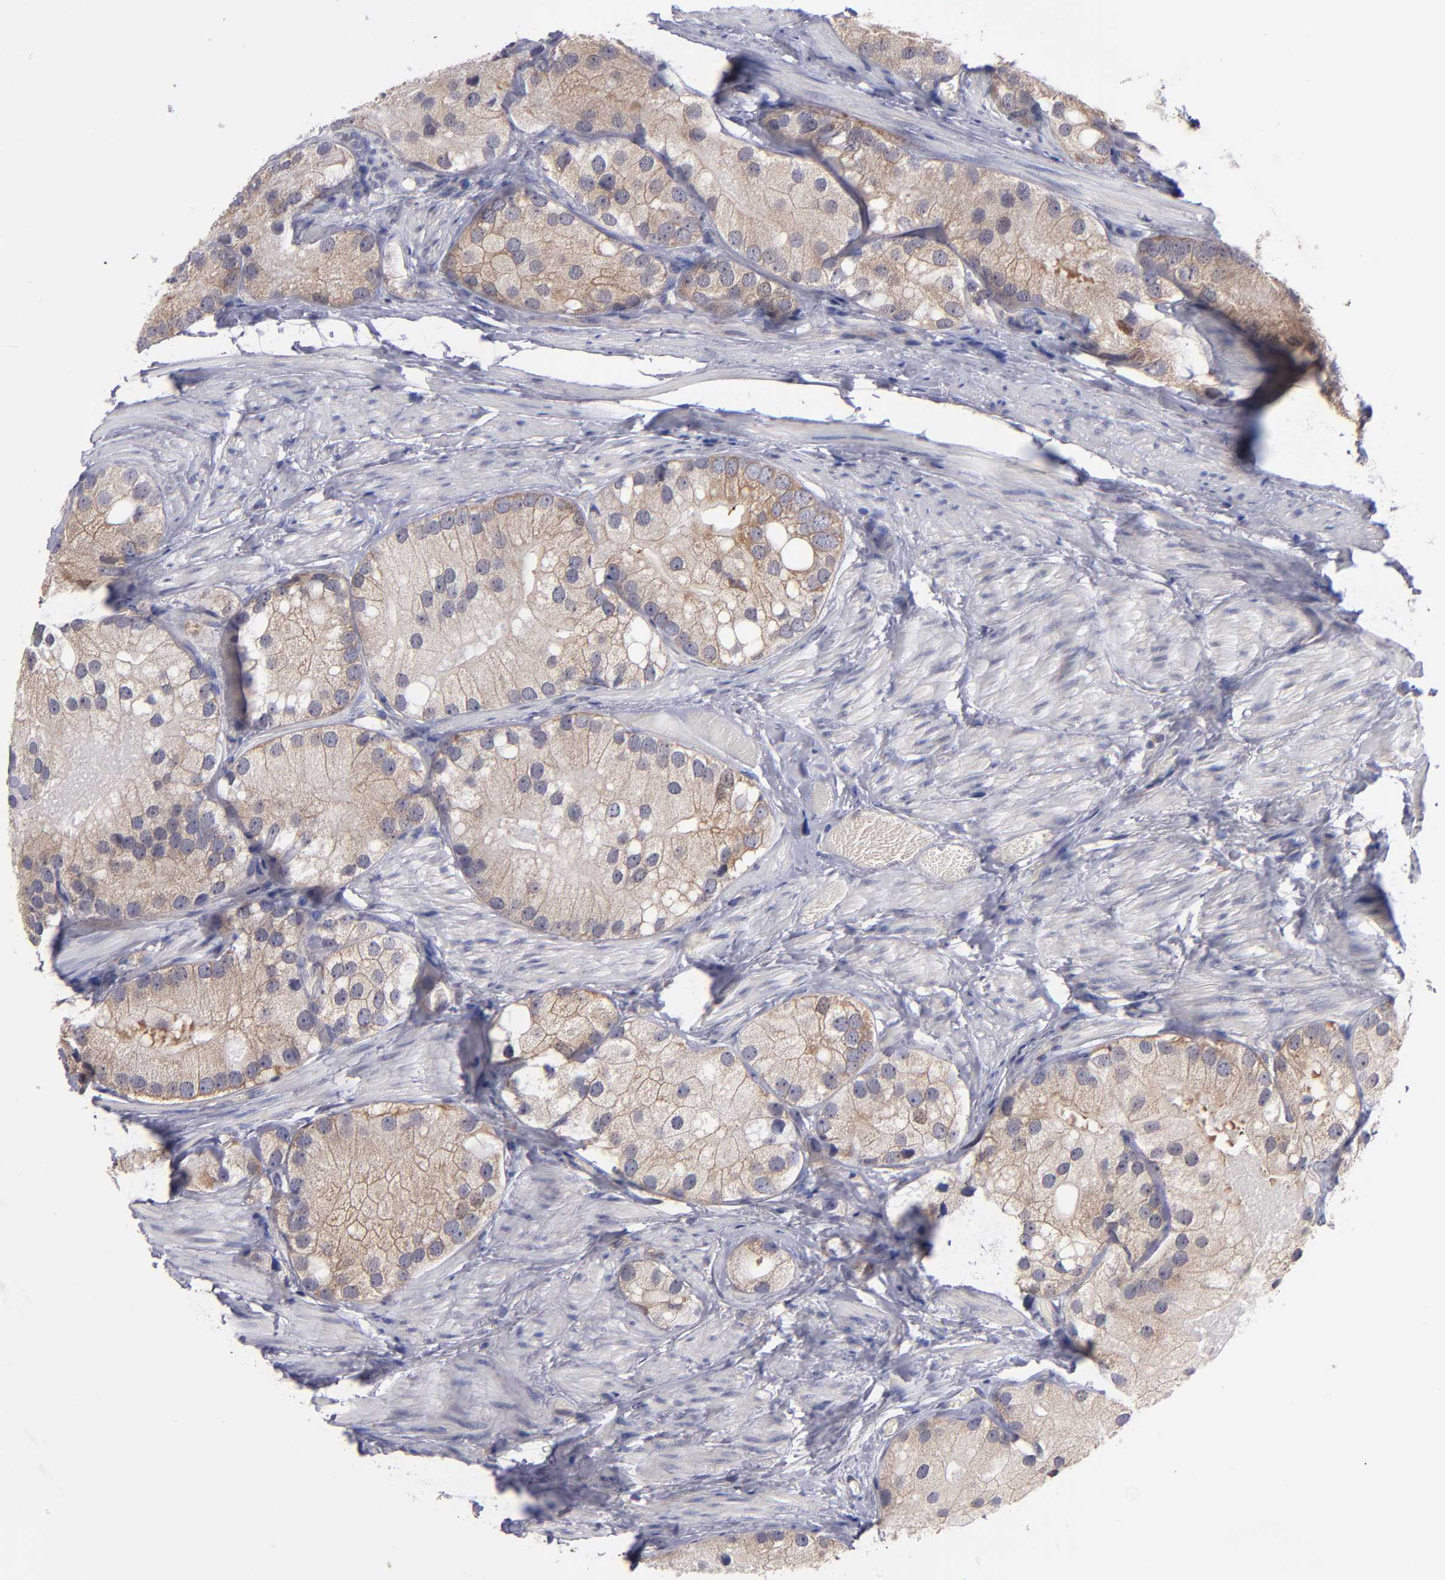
{"staining": {"intensity": "weak", "quantity": ">75%", "location": "cytoplasmic/membranous"}, "tissue": "prostate cancer", "cell_type": "Tumor cells", "image_type": "cancer", "snomed": [{"axis": "morphology", "description": "Adenocarcinoma, Low grade"}, {"axis": "topography", "description": "Prostate"}], "caption": "The micrograph reveals staining of prostate cancer (adenocarcinoma (low-grade)), revealing weak cytoplasmic/membranous protein staining (brown color) within tumor cells. The staining is performed using DAB (3,3'-diaminobenzidine) brown chromogen to label protein expression. The nuclei are counter-stained blue using hematoxylin.", "gene": "EIF3L", "patient": {"sex": "male", "age": 69}}